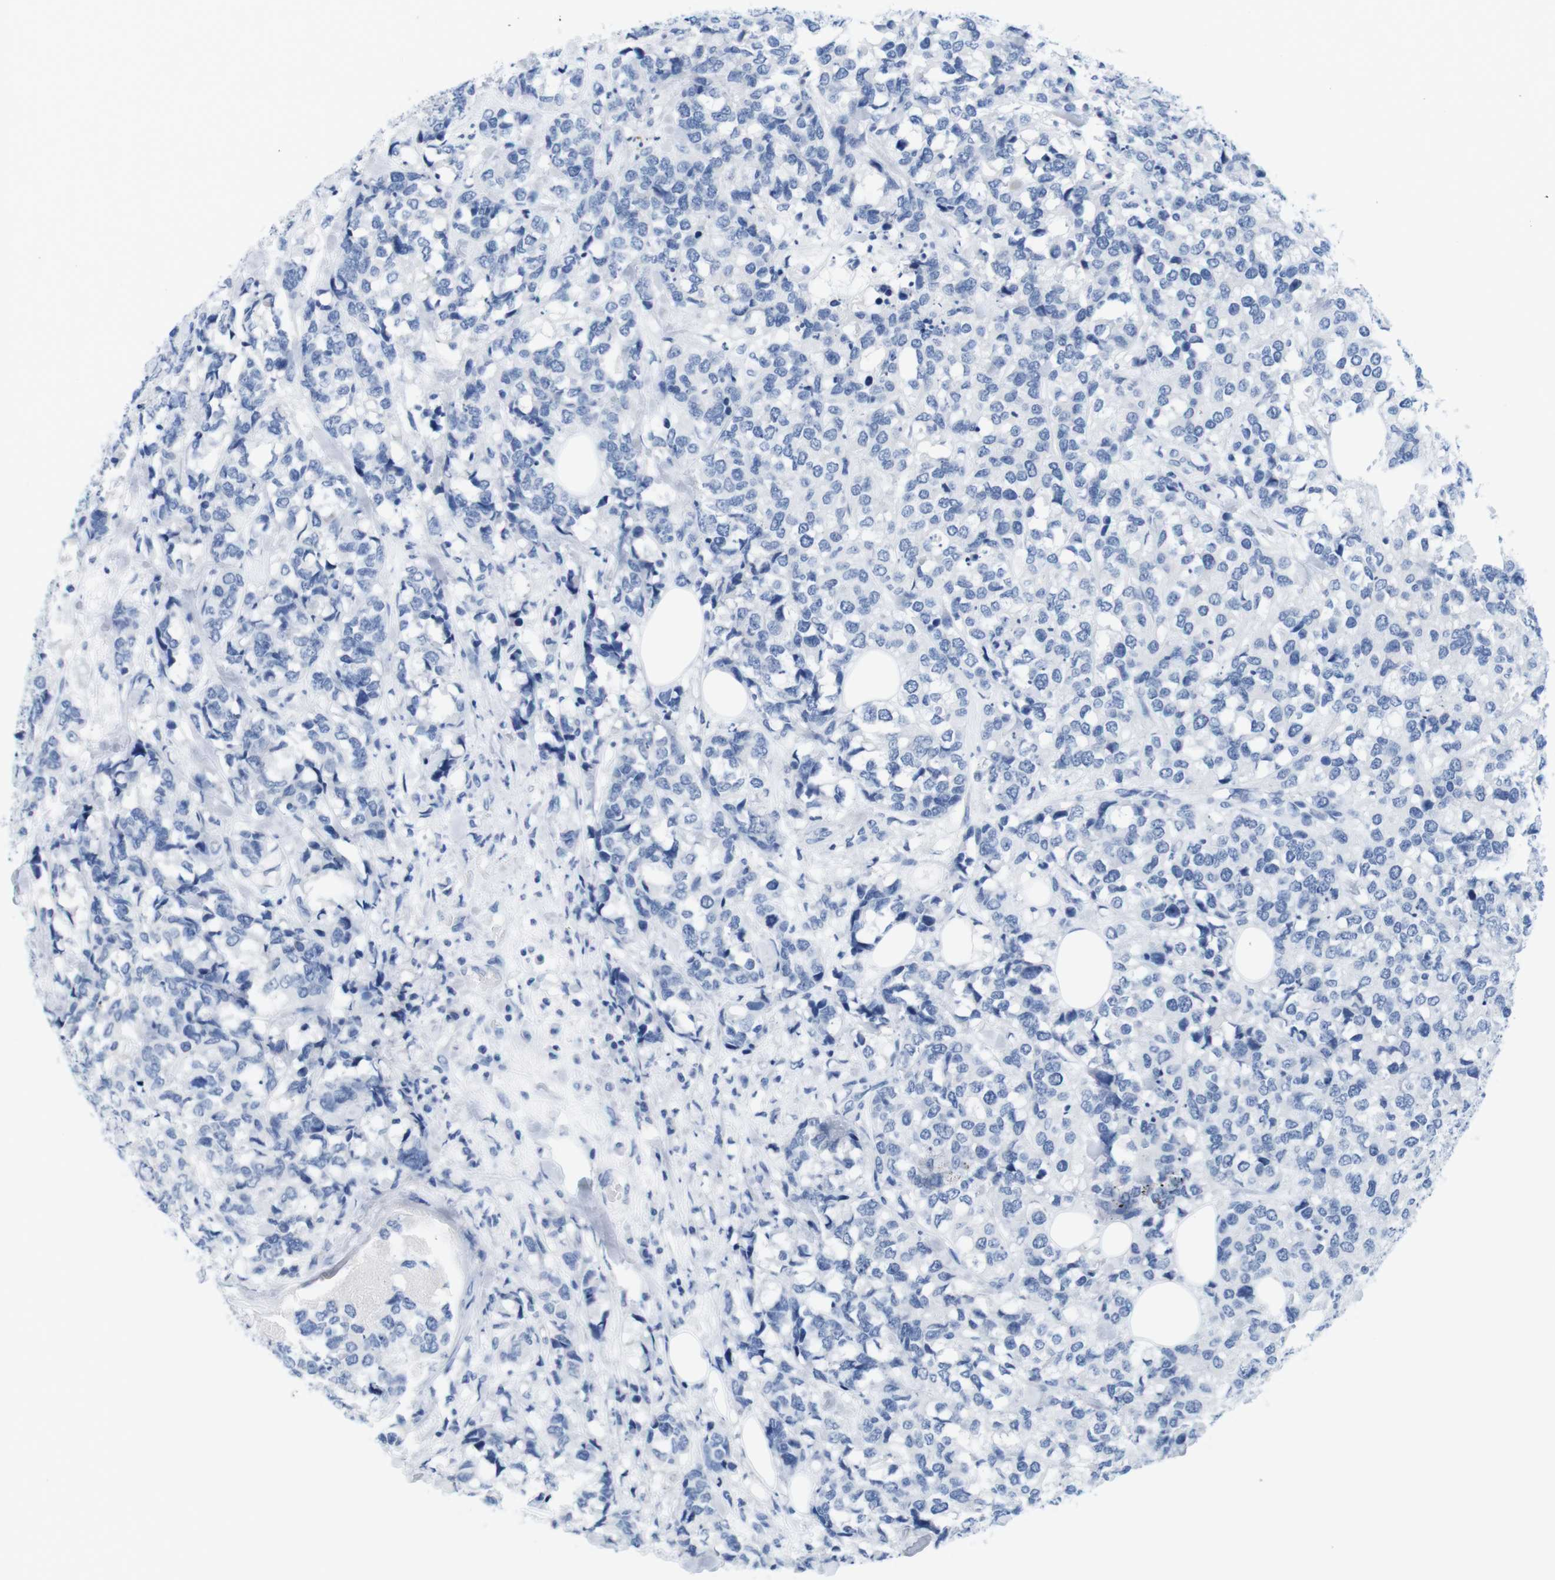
{"staining": {"intensity": "negative", "quantity": "none", "location": "none"}, "tissue": "breast cancer", "cell_type": "Tumor cells", "image_type": "cancer", "snomed": [{"axis": "morphology", "description": "Lobular carcinoma"}, {"axis": "topography", "description": "Breast"}], "caption": "The IHC histopathology image has no significant staining in tumor cells of breast lobular carcinoma tissue.", "gene": "MAP6", "patient": {"sex": "female", "age": 59}}